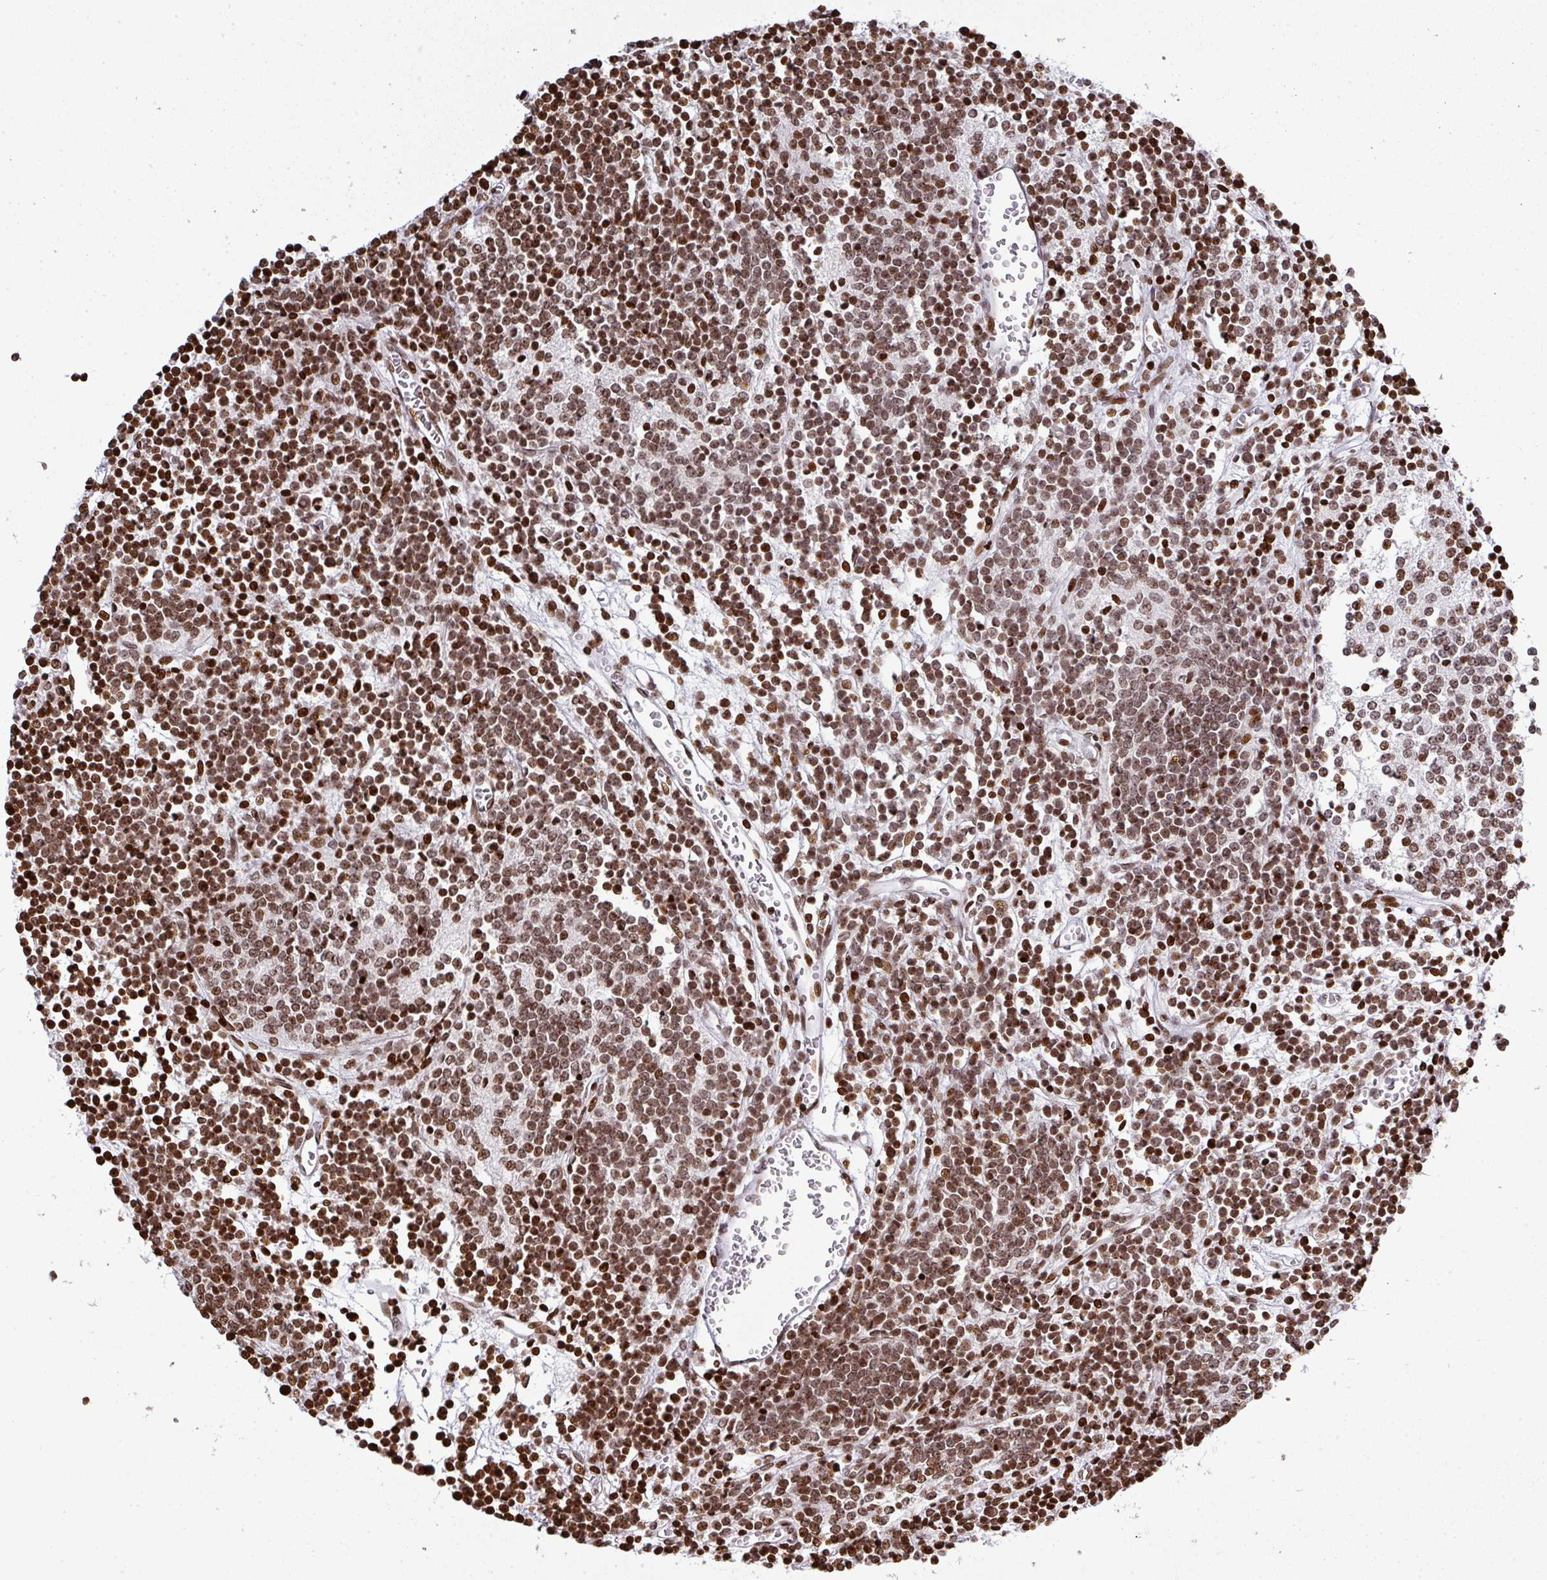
{"staining": {"intensity": "moderate", "quantity": ">75%", "location": "nuclear"}, "tissue": "glioma", "cell_type": "Tumor cells", "image_type": "cancer", "snomed": [{"axis": "morphology", "description": "Glioma, malignant, Low grade"}, {"axis": "topography", "description": "Brain"}], "caption": "The immunohistochemical stain shows moderate nuclear expression in tumor cells of glioma tissue.", "gene": "RASL11A", "patient": {"sex": "female", "age": 1}}